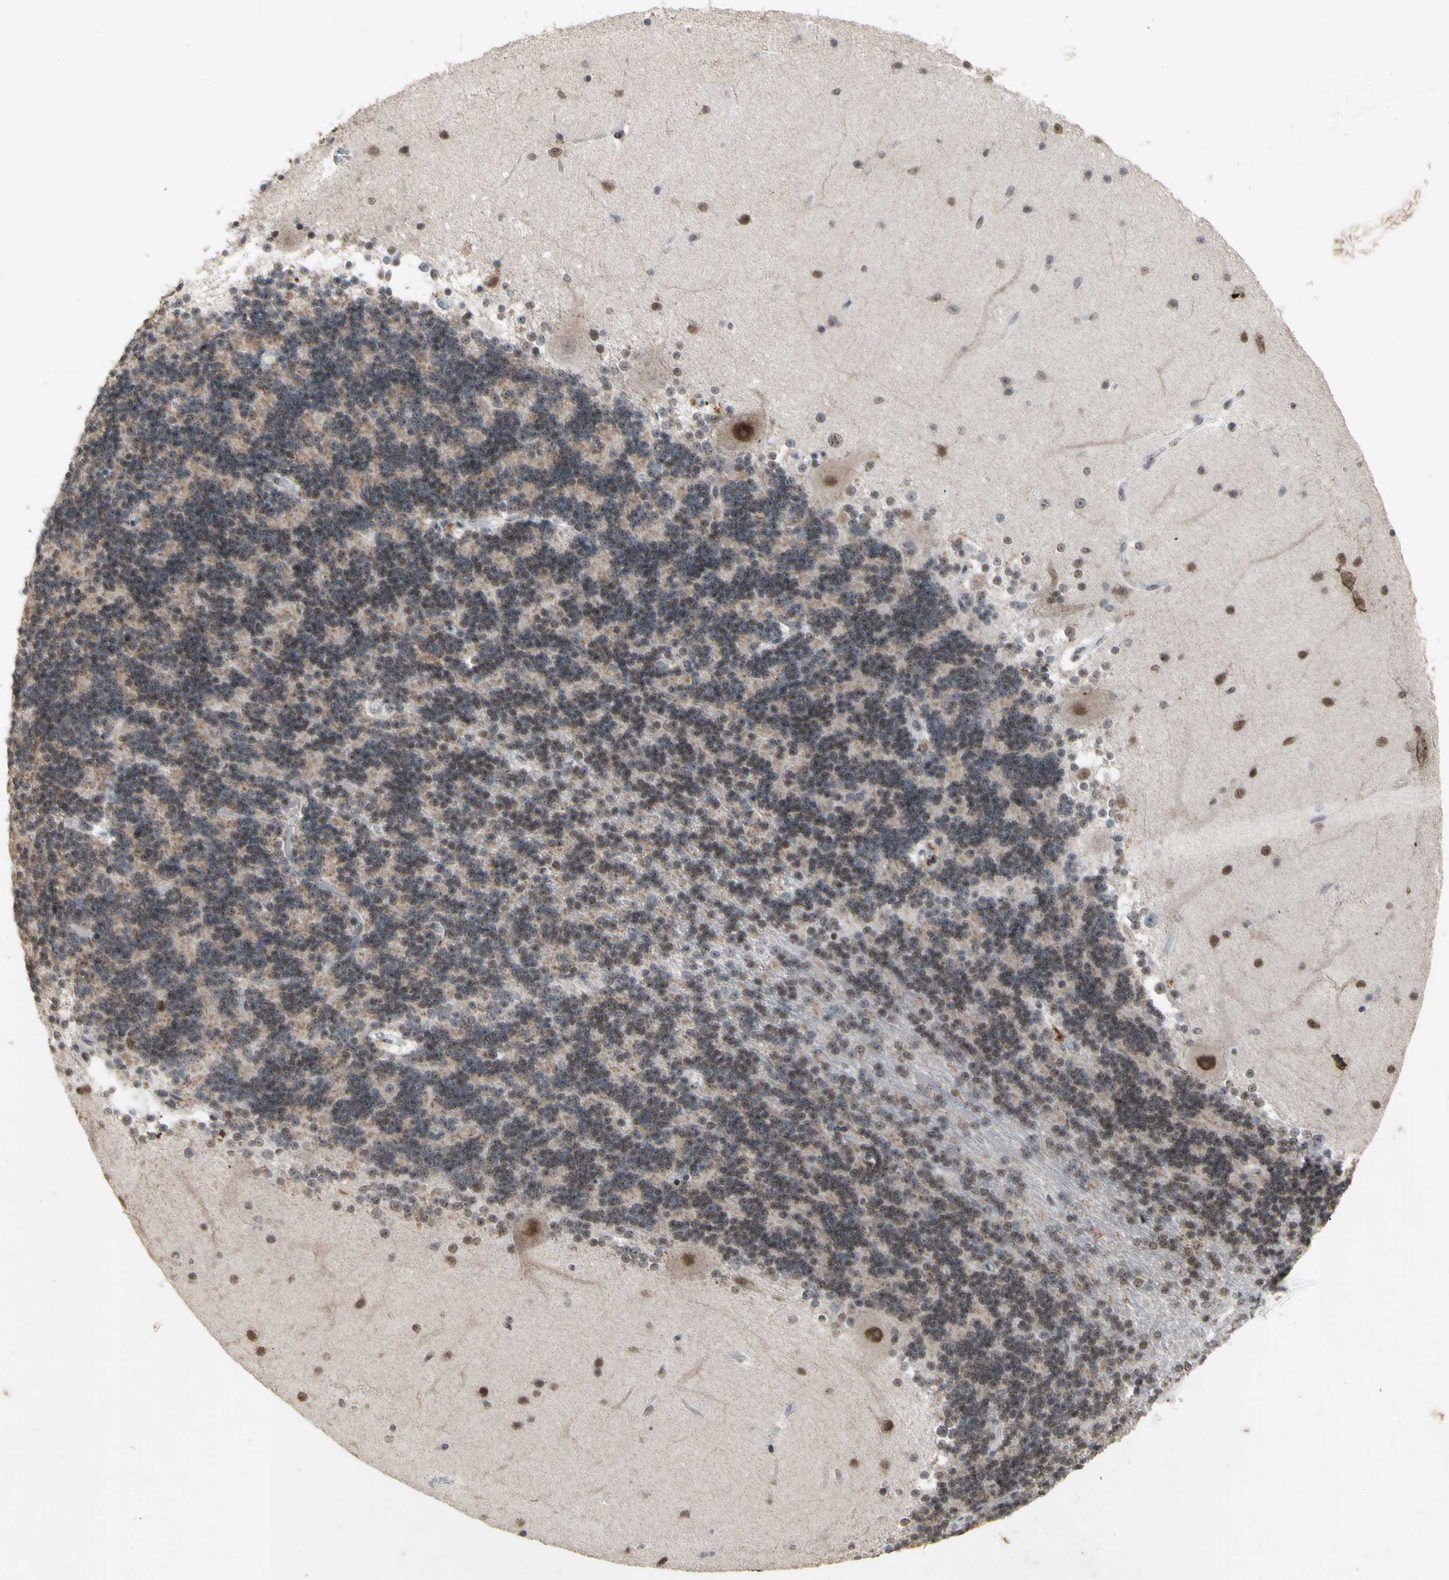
{"staining": {"intensity": "moderate", "quantity": "25%-75%", "location": "nuclear"}, "tissue": "cerebellum", "cell_type": "Cells in granular layer", "image_type": "normal", "snomed": [{"axis": "morphology", "description": "Normal tissue, NOS"}, {"axis": "topography", "description": "Cerebellum"}], "caption": "Immunohistochemistry (DAB (3,3'-diaminobenzidine)) staining of normal cerebellum exhibits moderate nuclear protein expression in about 25%-75% of cells in granular layer.", "gene": "CENPB", "patient": {"sex": "female", "age": 54}}